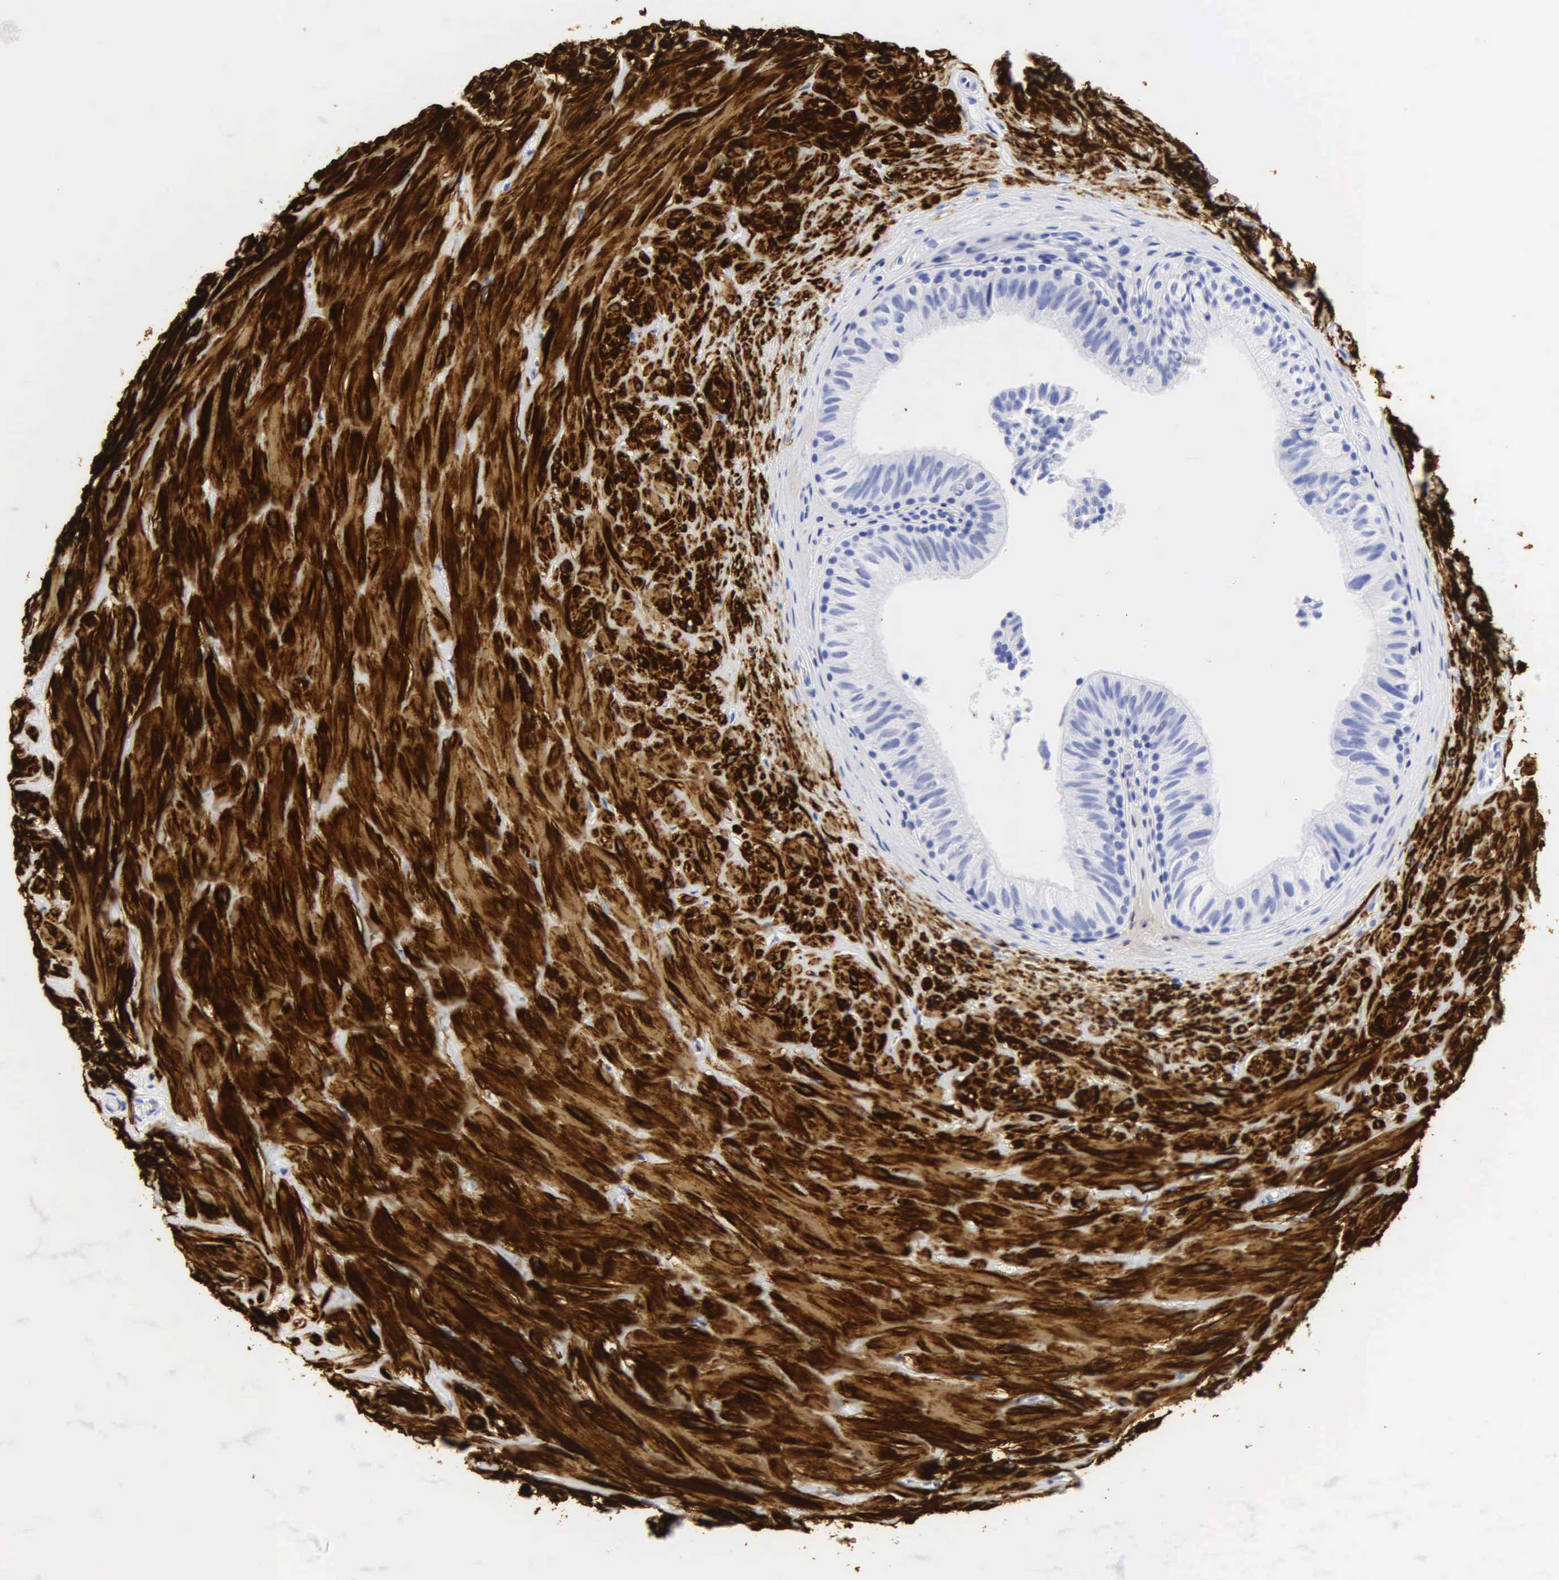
{"staining": {"intensity": "negative", "quantity": "none", "location": "none"}, "tissue": "epididymis", "cell_type": "Glandular cells", "image_type": "normal", "snomed": [{"axis": "morphology", "description": "Normal tissue, NOS"}, {"axis": "topography", "description": "Epididymis"}], "caption": "The micrograph displays no staining of glandular cells in unremarkable epididymis.", "gene": "DES", "patient": {"sex": "male", "age": 37}}